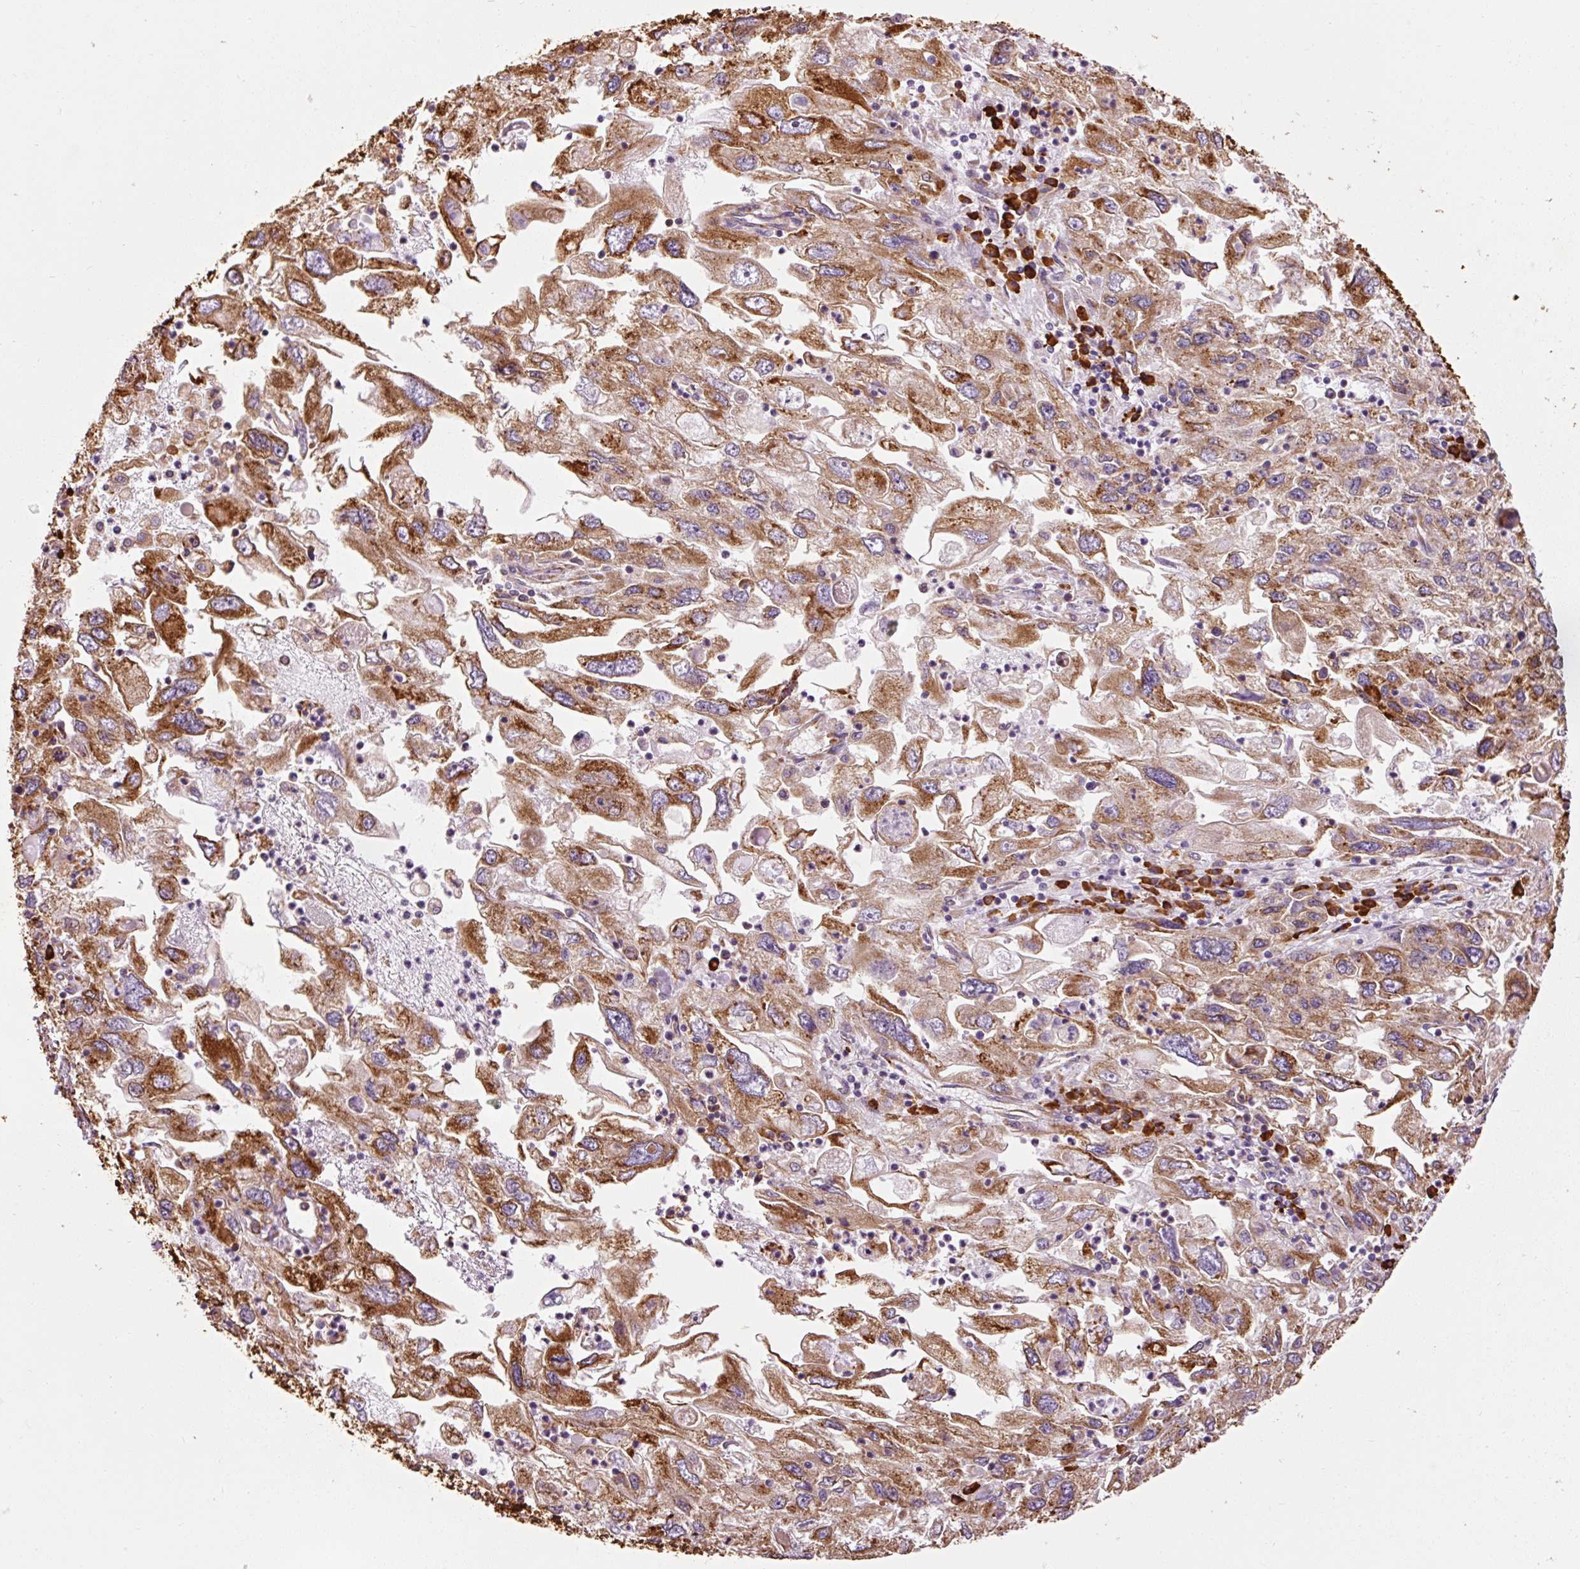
{"staining": {"intensity": "strong", "quantity": "25%-75%", "location": "cytoplasmic/membranous"}, "tissue": "endometrial cancer", "cell_type": "Tumor cells", "image_type": "cancer", "snomed": [{"axis": "morphology", "description": "Adenocarcinoma, NOS"}, {"axis": "topography", "description": "Endometrium"}], "caption": "Endometrial cancer tissue reveals strong cytoplasmic/membranous staining in about 25%-75% of tumor cells, visualized by immunohistochemistry. The protein is shown in brown color, while the nuclei are stained blue.", "gene": "KLC1", "patient": {"sex": "female", "age": 49}}